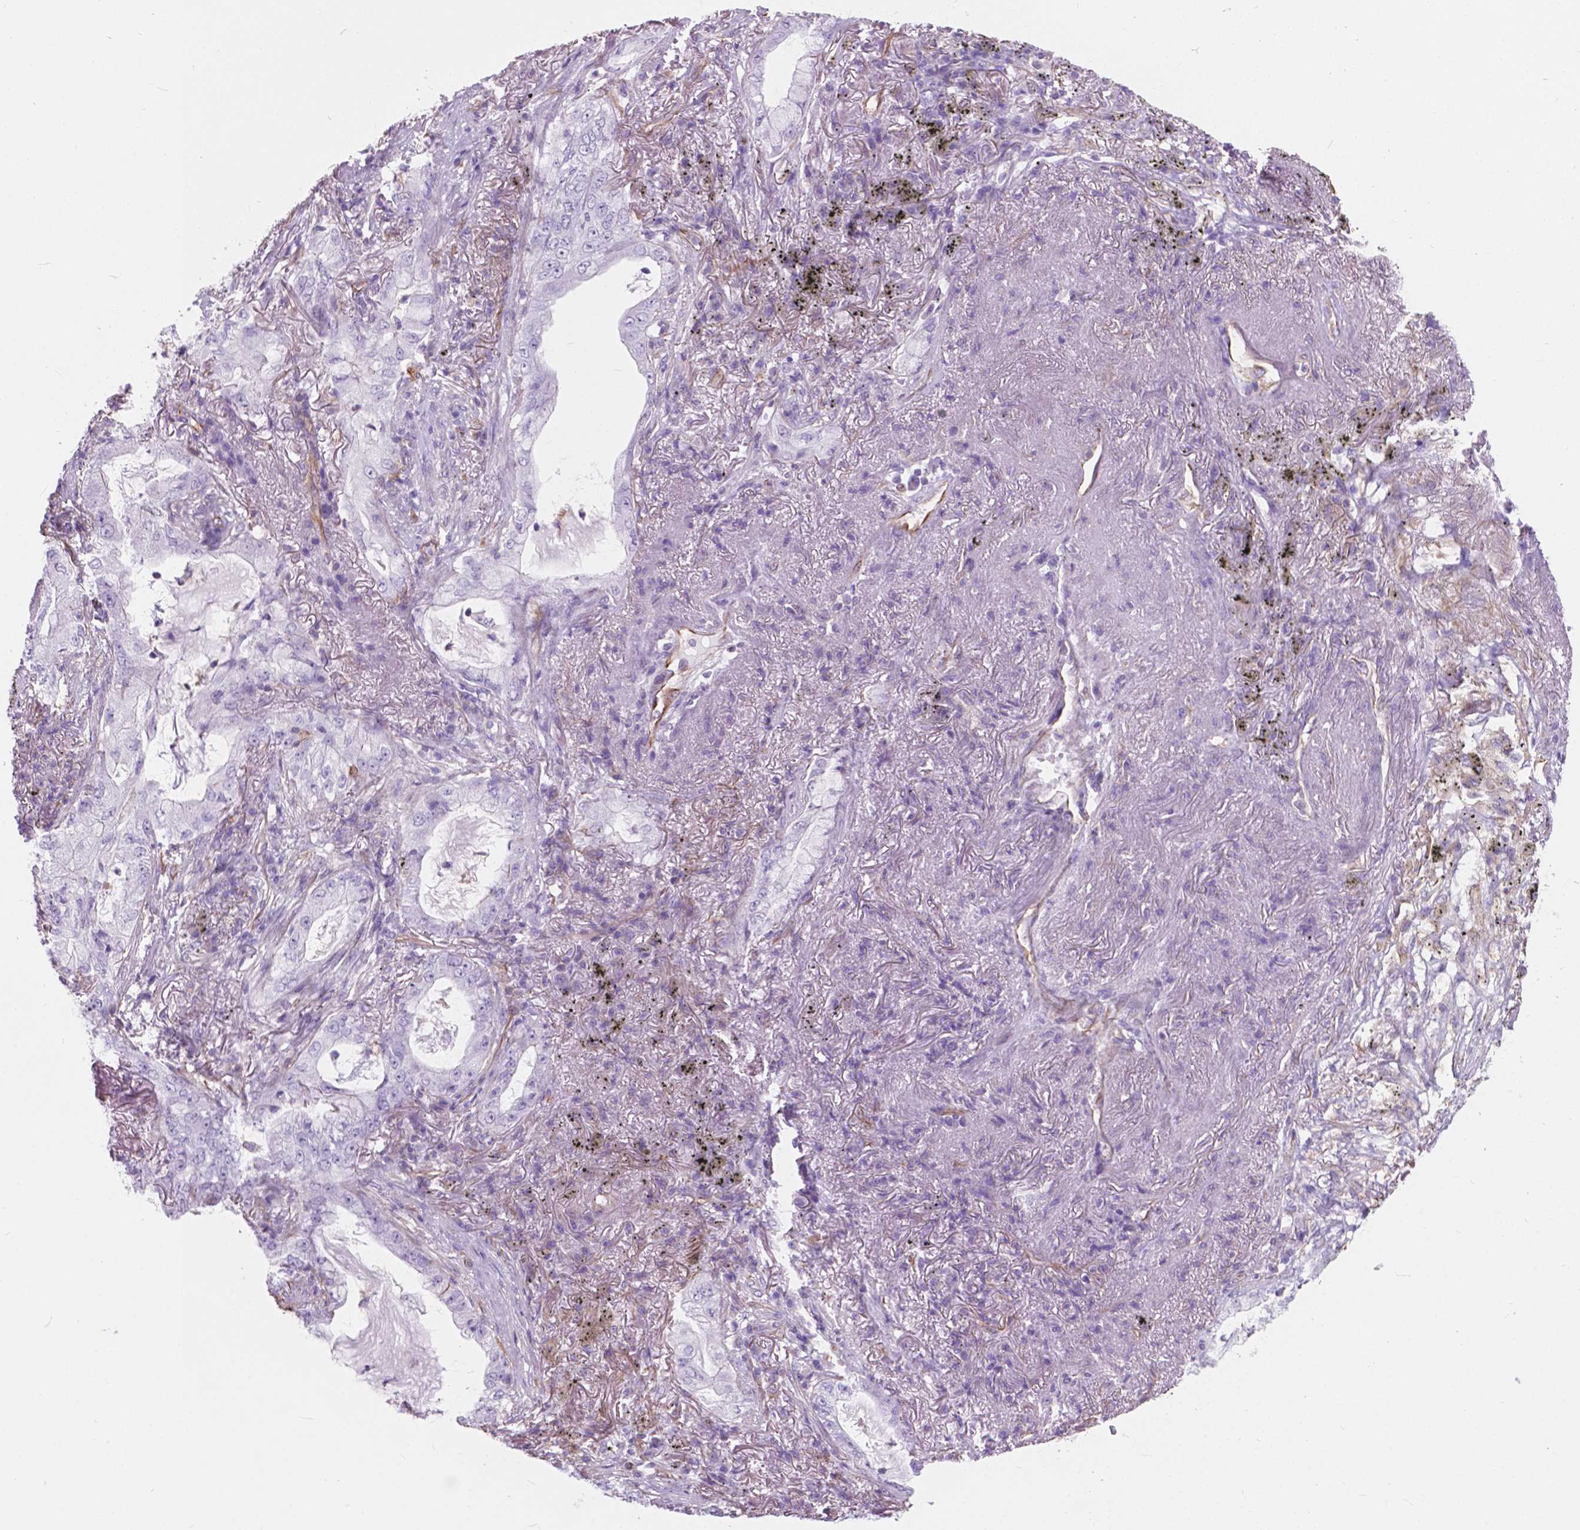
{"staining": {"intensity": "negative", "quantity": "none", "location": "none"}, "tissue": "lung cancer", "cell_type": "Tumor cells", "image_type": "cancer", "snomed": [{"axis": "morphology", "description": "Adenocarcinoma, NOS"}, {"axis": "topography", "description": "Lung"}], "caption": "This is an immunohistochemistry image of adenocarcinoma (lung). There is no staining in tumor cells.", "gene": "AMOT", "patient": {"sex": "female", "age": 73}}